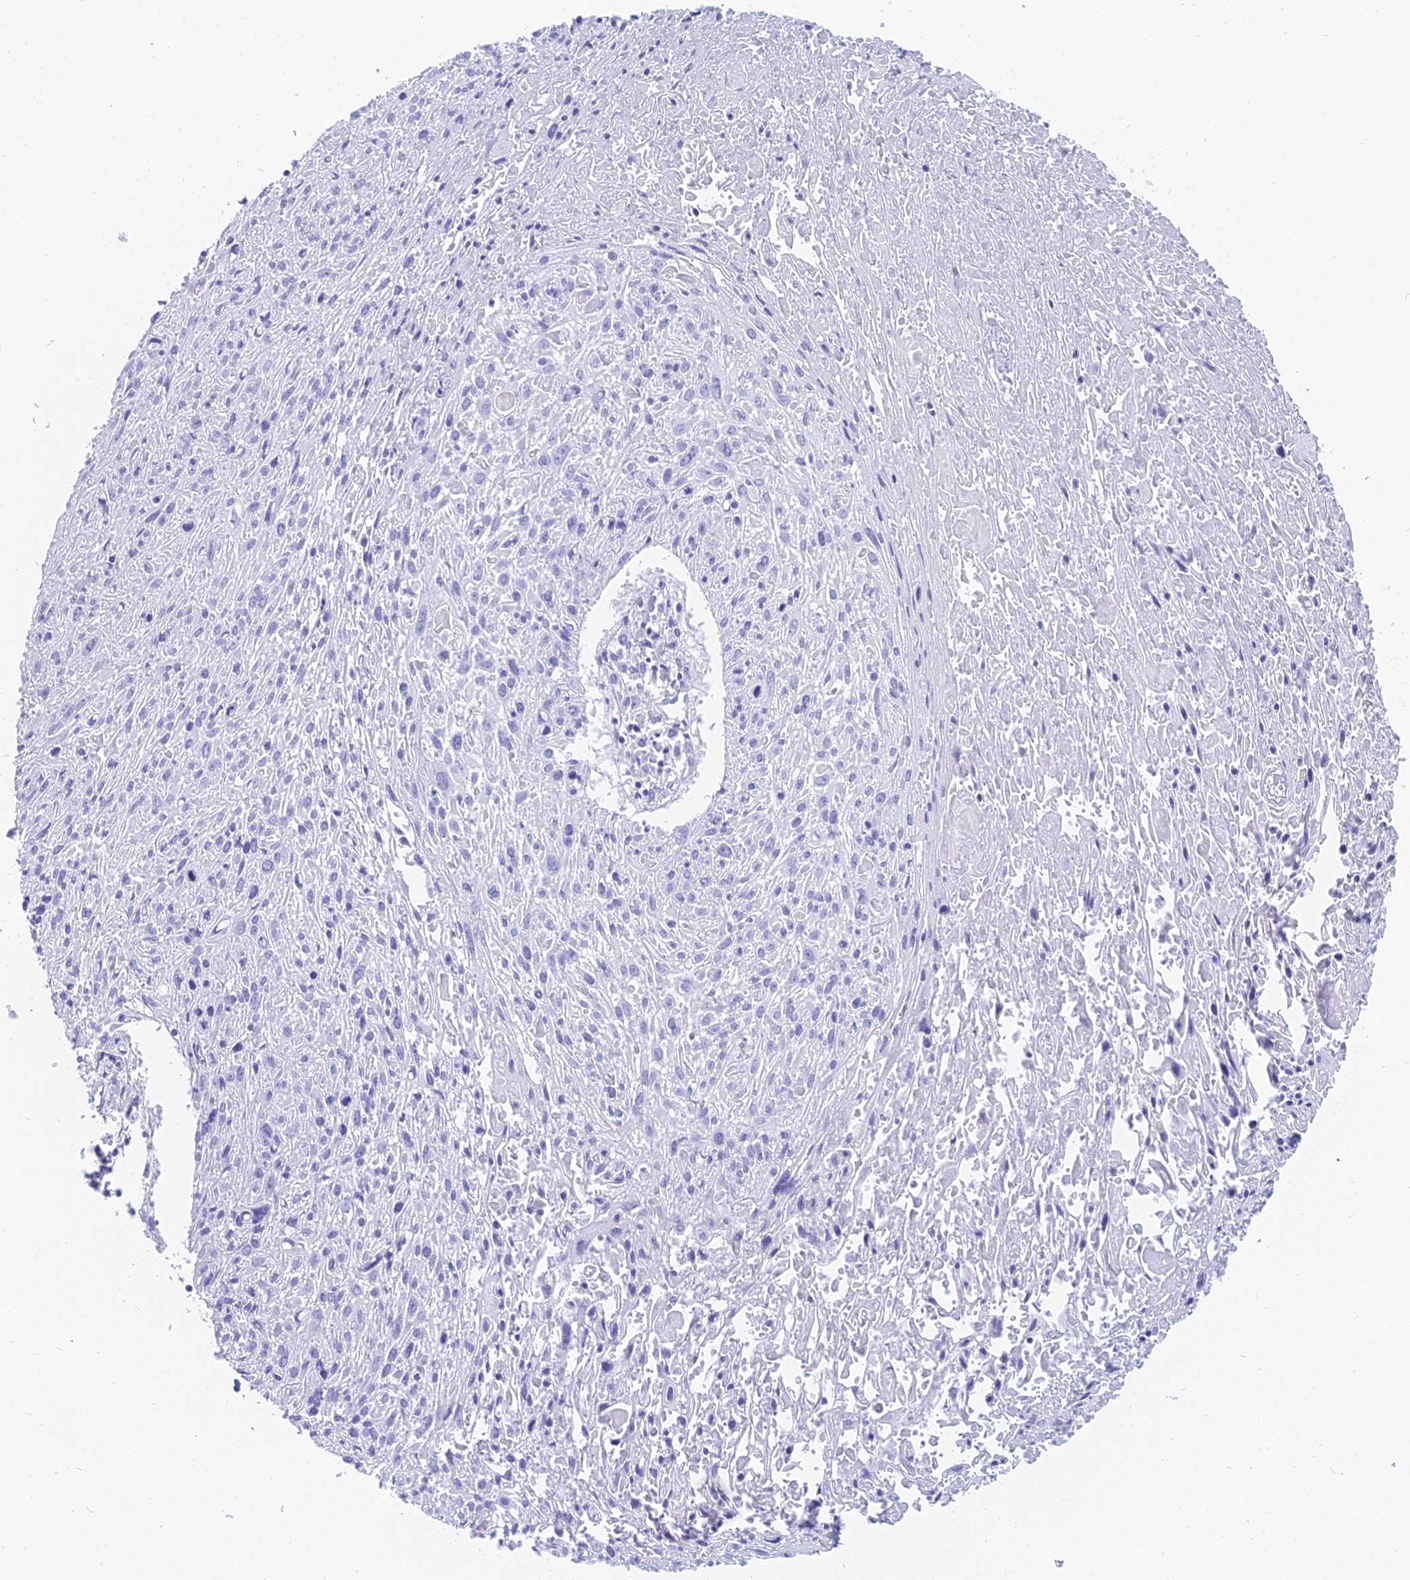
{"staining": {"intensity": "negative", "quantity": "none", "location": "none"}, "tissue": "cervical cancer", "cell_type": "Tumor cells", "image_type": "cancer", "snomed": [{"axis": "morphology", "description": "Squamous cell carcinoma, NOS"}, {"axis": "topography", "description": "Cervix"}], "caption": "Immunohistochemistry (IHC) histopathology image of cervical cancer stained for a protein (brown), which exhibits no positivity in tumor cells. The staining is performed using DAB brown chromogen with nuclei counter-stained in using hematoxylin.", "gene": "SLC36A2", "patient": {"sex": "female", "age": 51}}